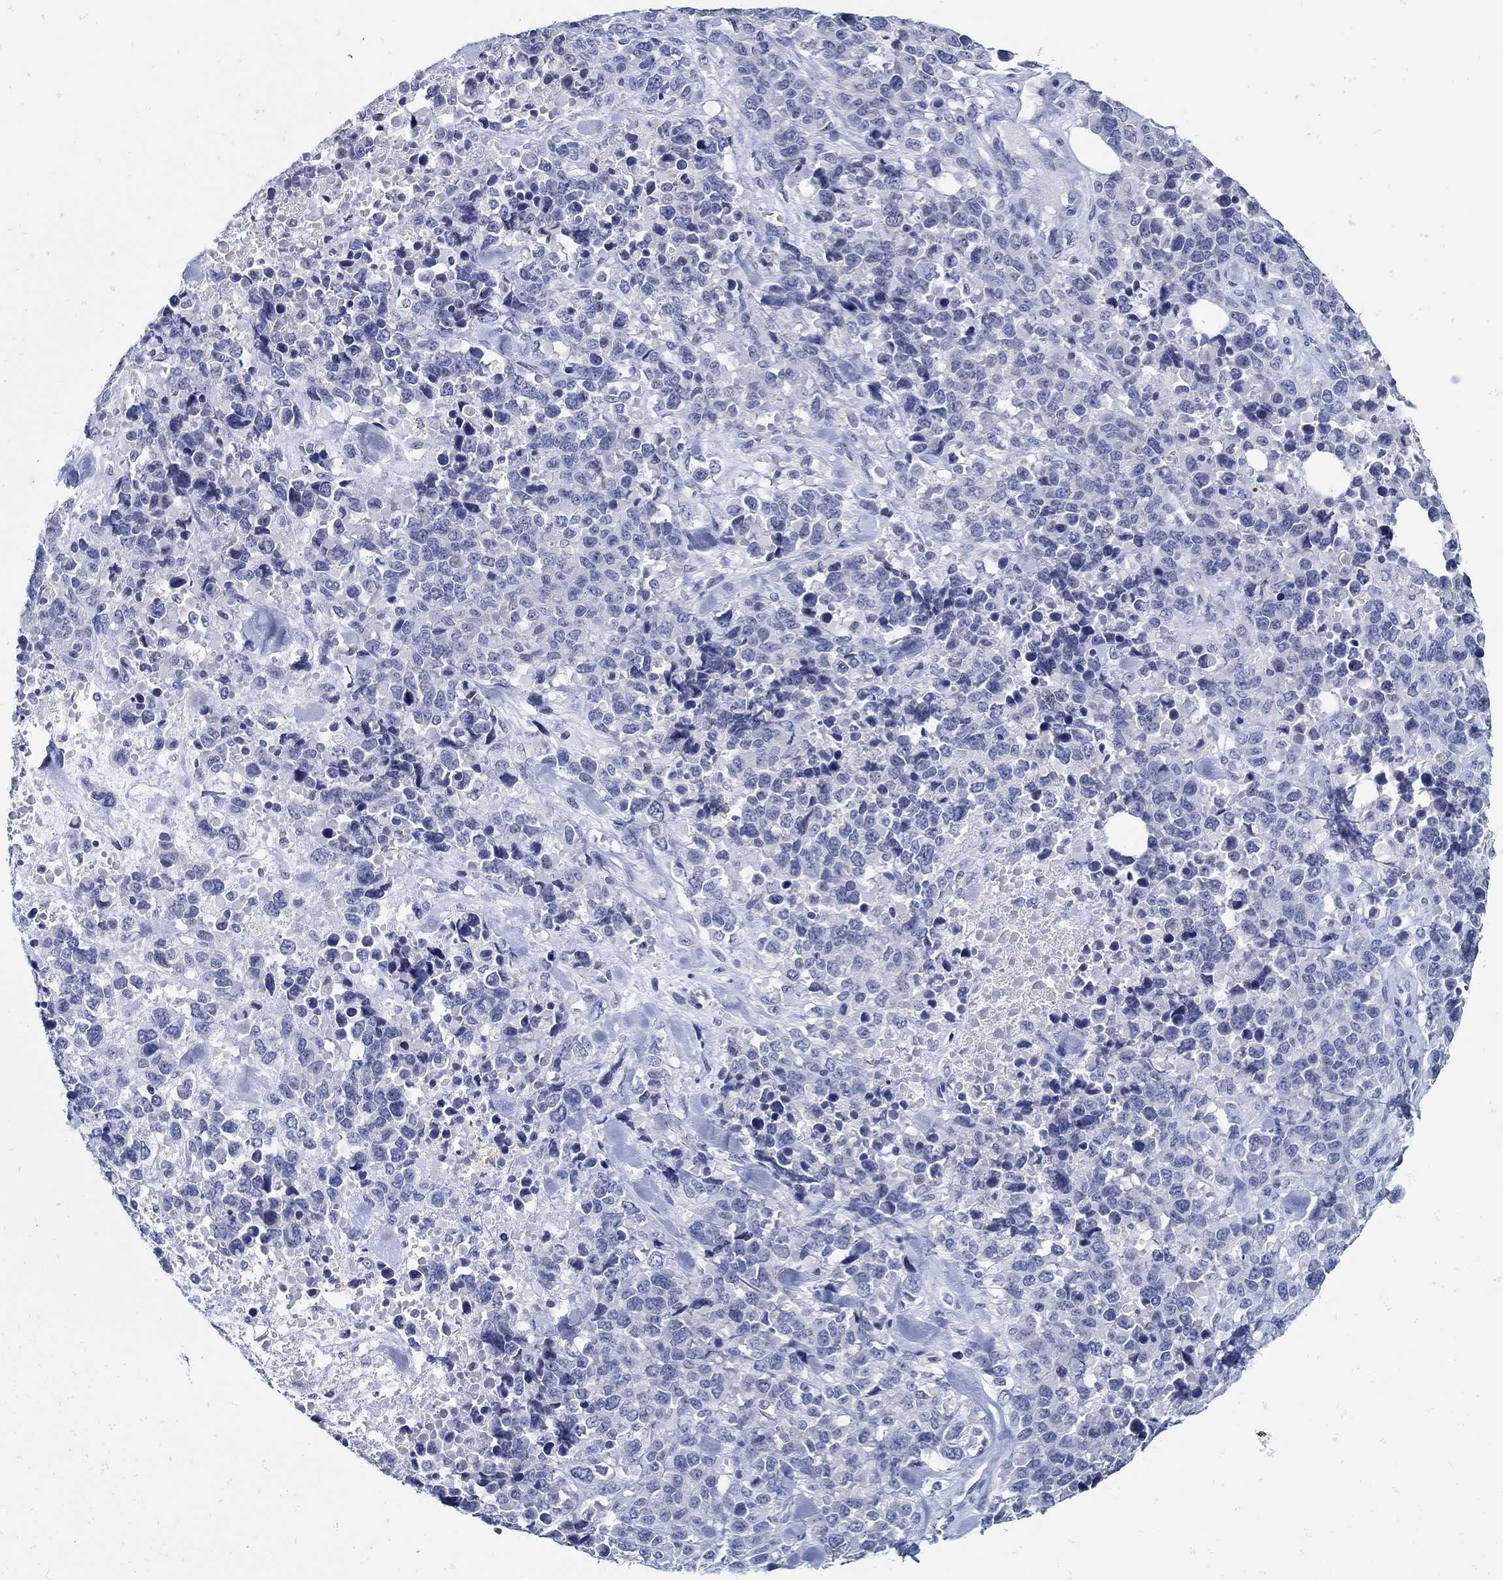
{"staining": {"intensity": "negative", "quantity": "none", "location": "none"}, "tissue": "melanoma", "cell_type": "Tumor cells", "image_type": "cancer", "snomed": [{"axis": "morphology", "description": "Malignant melanoma, Metastatic site"}, {"axis": "topography", "description": "Skin"}], "caption": "There is no significant positivity in tumor cells of melanoma.", "gene": "NOS1", "patient": {"sex": "male", "age": 84}}